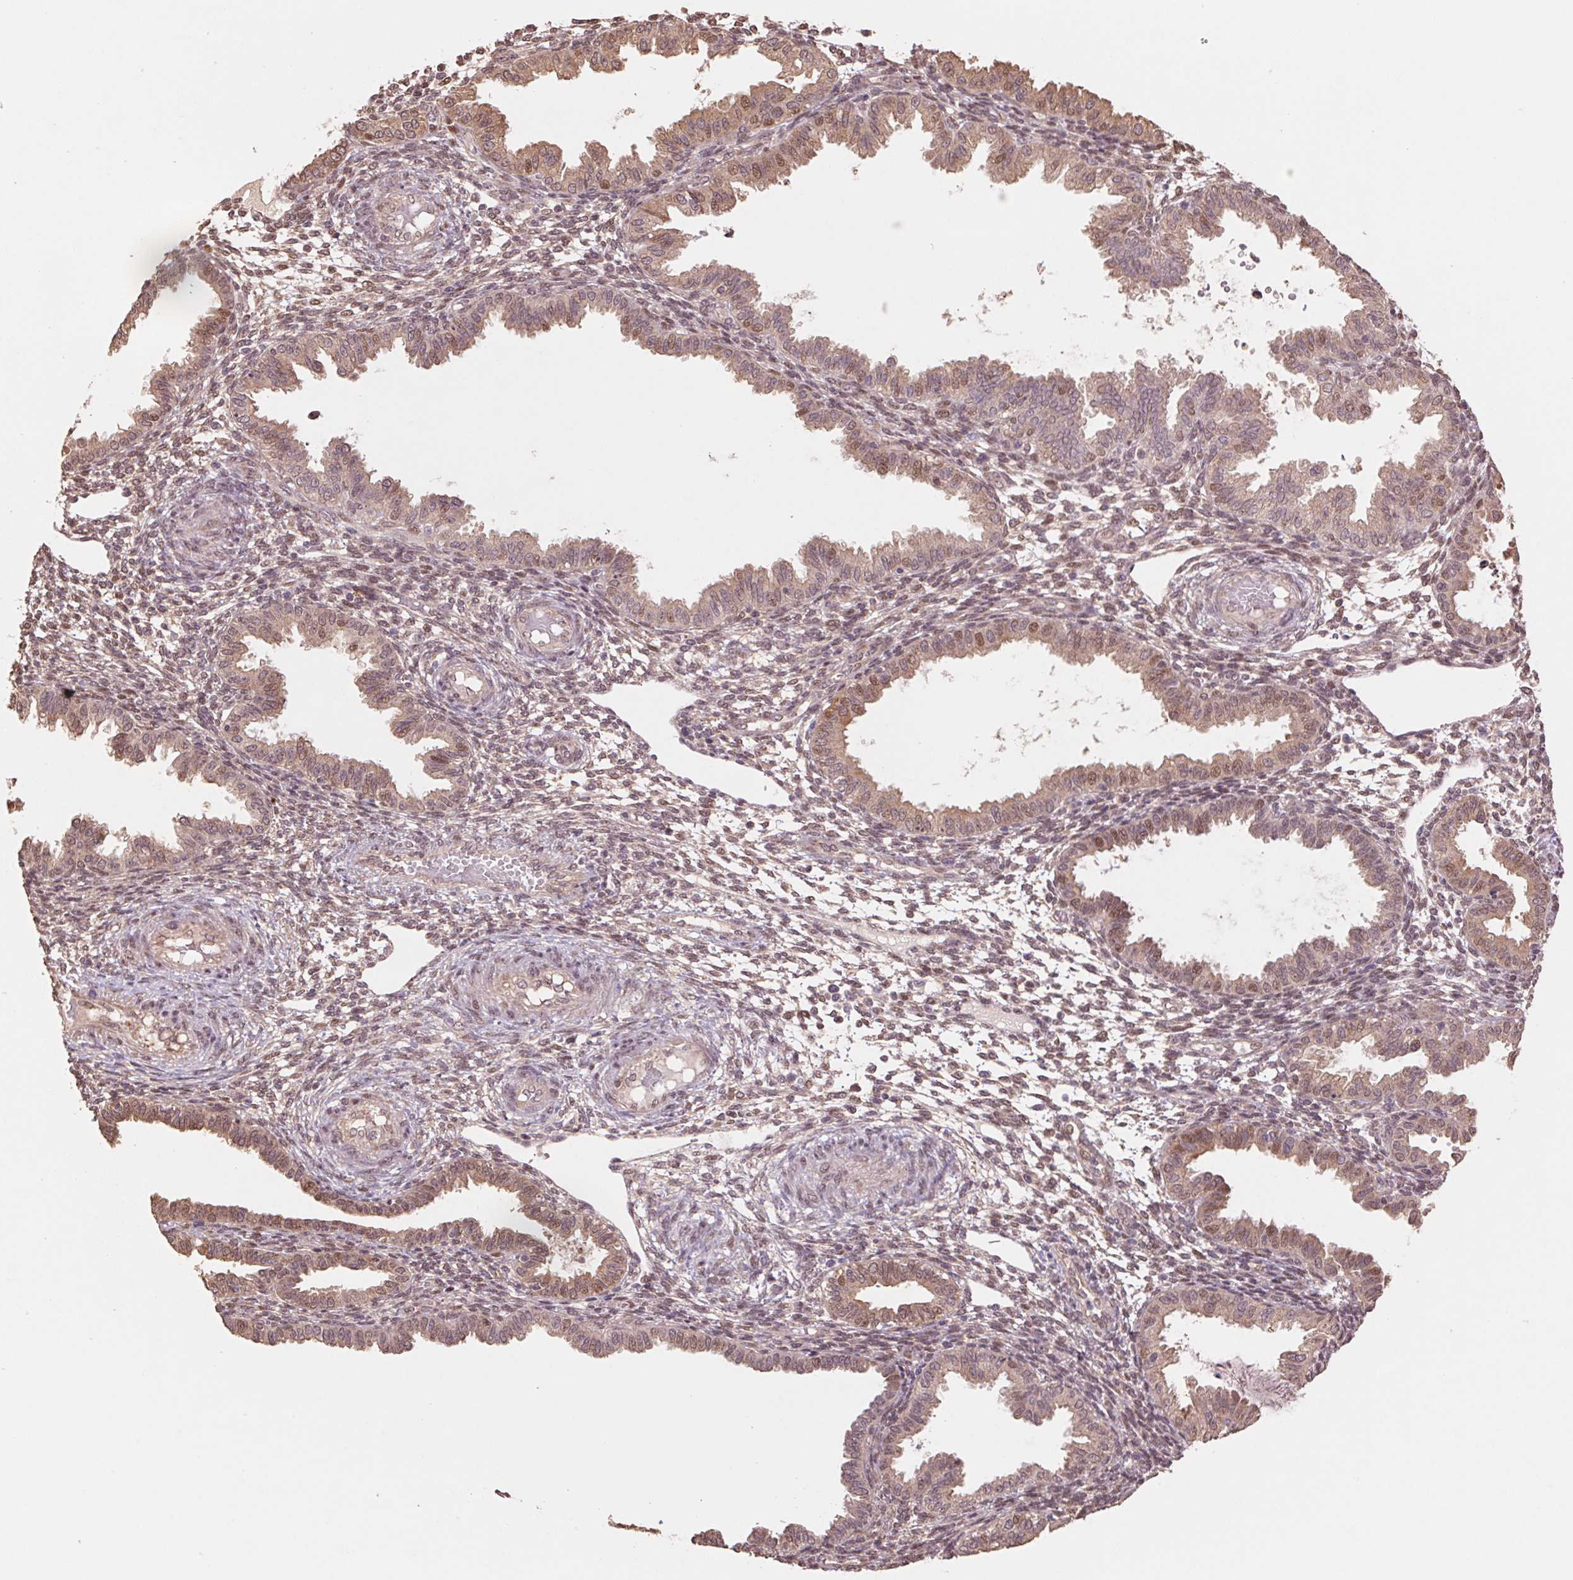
{"staining": {"intensity": "moderate", "quantity": ">75%", "location": "nuclear"}, "tissue": "endometrium", "cell_type": "Cells in endometrial stroma", "image_type": "normal", "snomed": [{"axis": "morphology", "description": "Normal tissue, NOS"}, {"axis": "topography", "description": "Endometrium"}], "caption": "A medium amount of moderate nuclear expression is seen in about >75% of cells in endometrial stroma in benign endometrium.", "gene": "CUTA", "patient": {"sex": "female", "age": 33}}